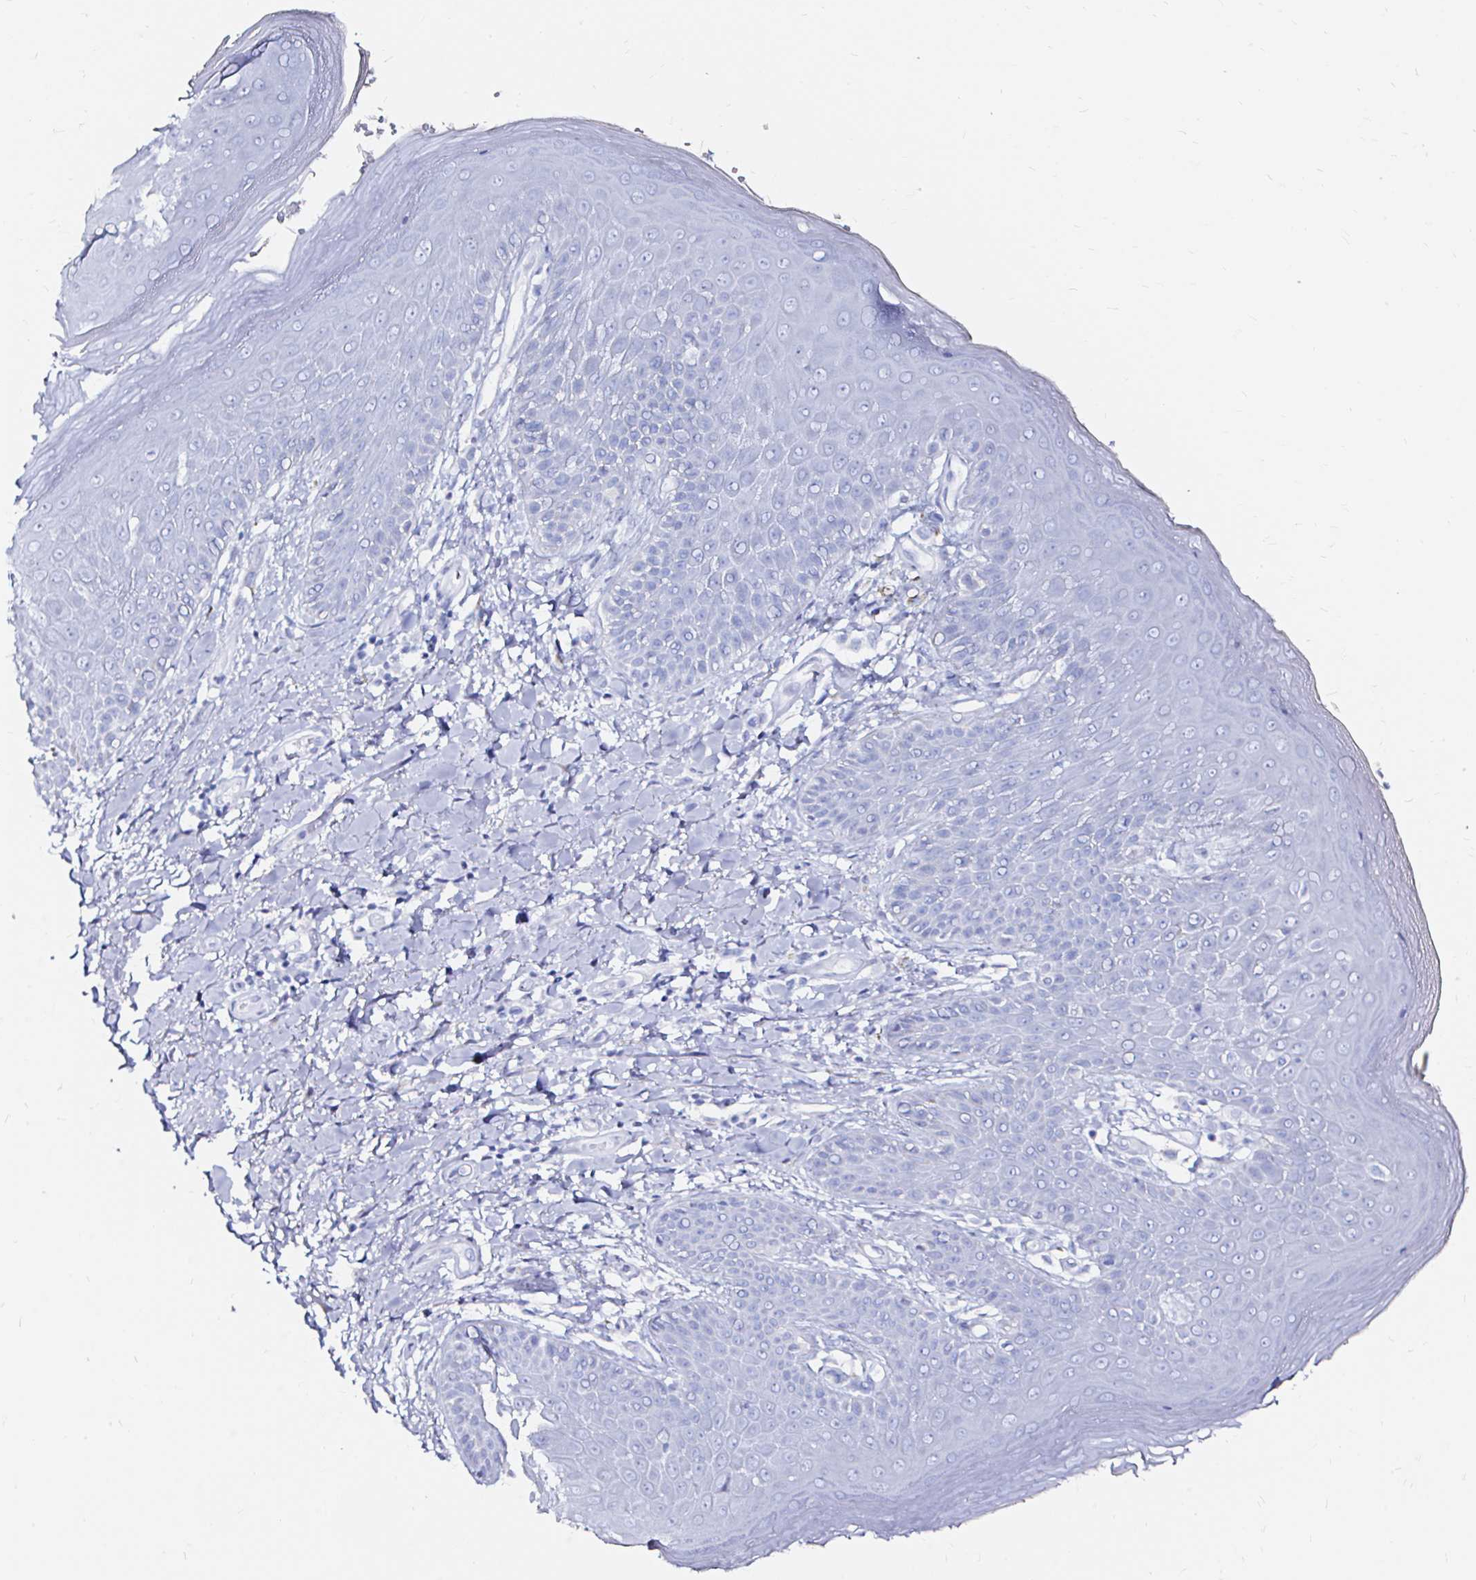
{"staining": {"intensity": "negative", "quantity": "none", "location": "none"}, "tissue": "skin", "cell_type": "Epidermal cells", "image_type": "normal", "snomed": [{"axis": "morphology", "description": "Normal tissue, NOS"}, {"axis": "topography", "description": "Anal"}, {"axis": "topography", "description": "Peripheral nerve tissue"}], "caption": "A high-resolution photomicrograph shows immunohistochemistry staining of unremarkable skin, which displays no significant expression in epidermal cells. Nuclei are stained in blue.", "gene": "ZNF432", "patient": {"sex": "male", "age": 51}}